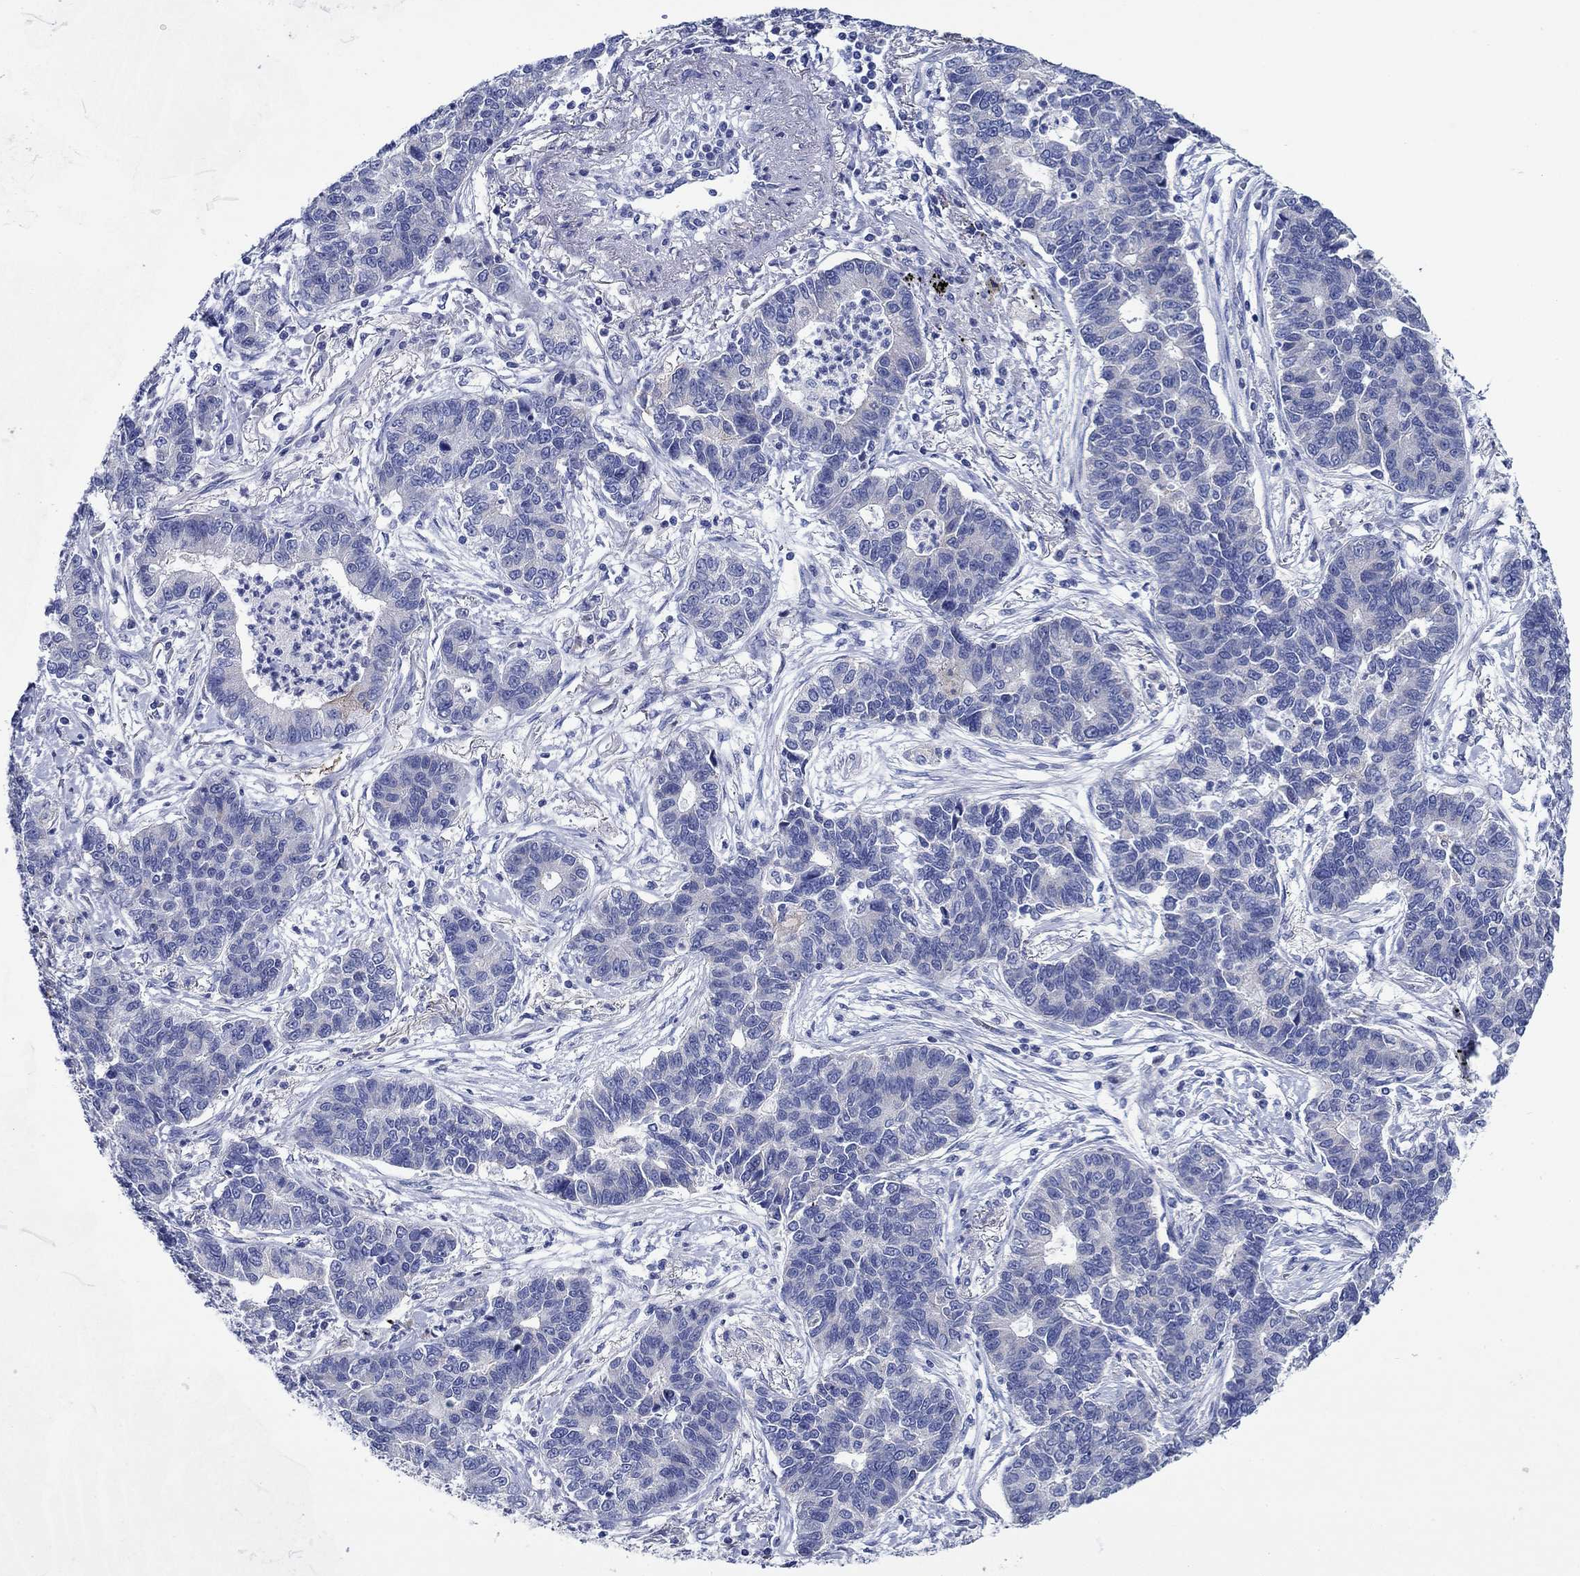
{"staining": {"intensity": "negative", "quantity": "none", "location": "none"}, "tissue": "lung cancer", "cell_type": "Tumor cells", "image_type": "cancer", "snomed": [{"axis": "morphology", "description": "Adenocarcinoma, NOS"}, {"axis": "topography", "description": "Lung"}], "caption": "High magnification brightfield microscopy of adenocarcinoma (lung) stained with DAB (brown) and counterstained with hematoxylin (blue): tumor cells show no significant expression.", "gene": "TRIM16", "patient": {"sex": "female", "age": 57}}